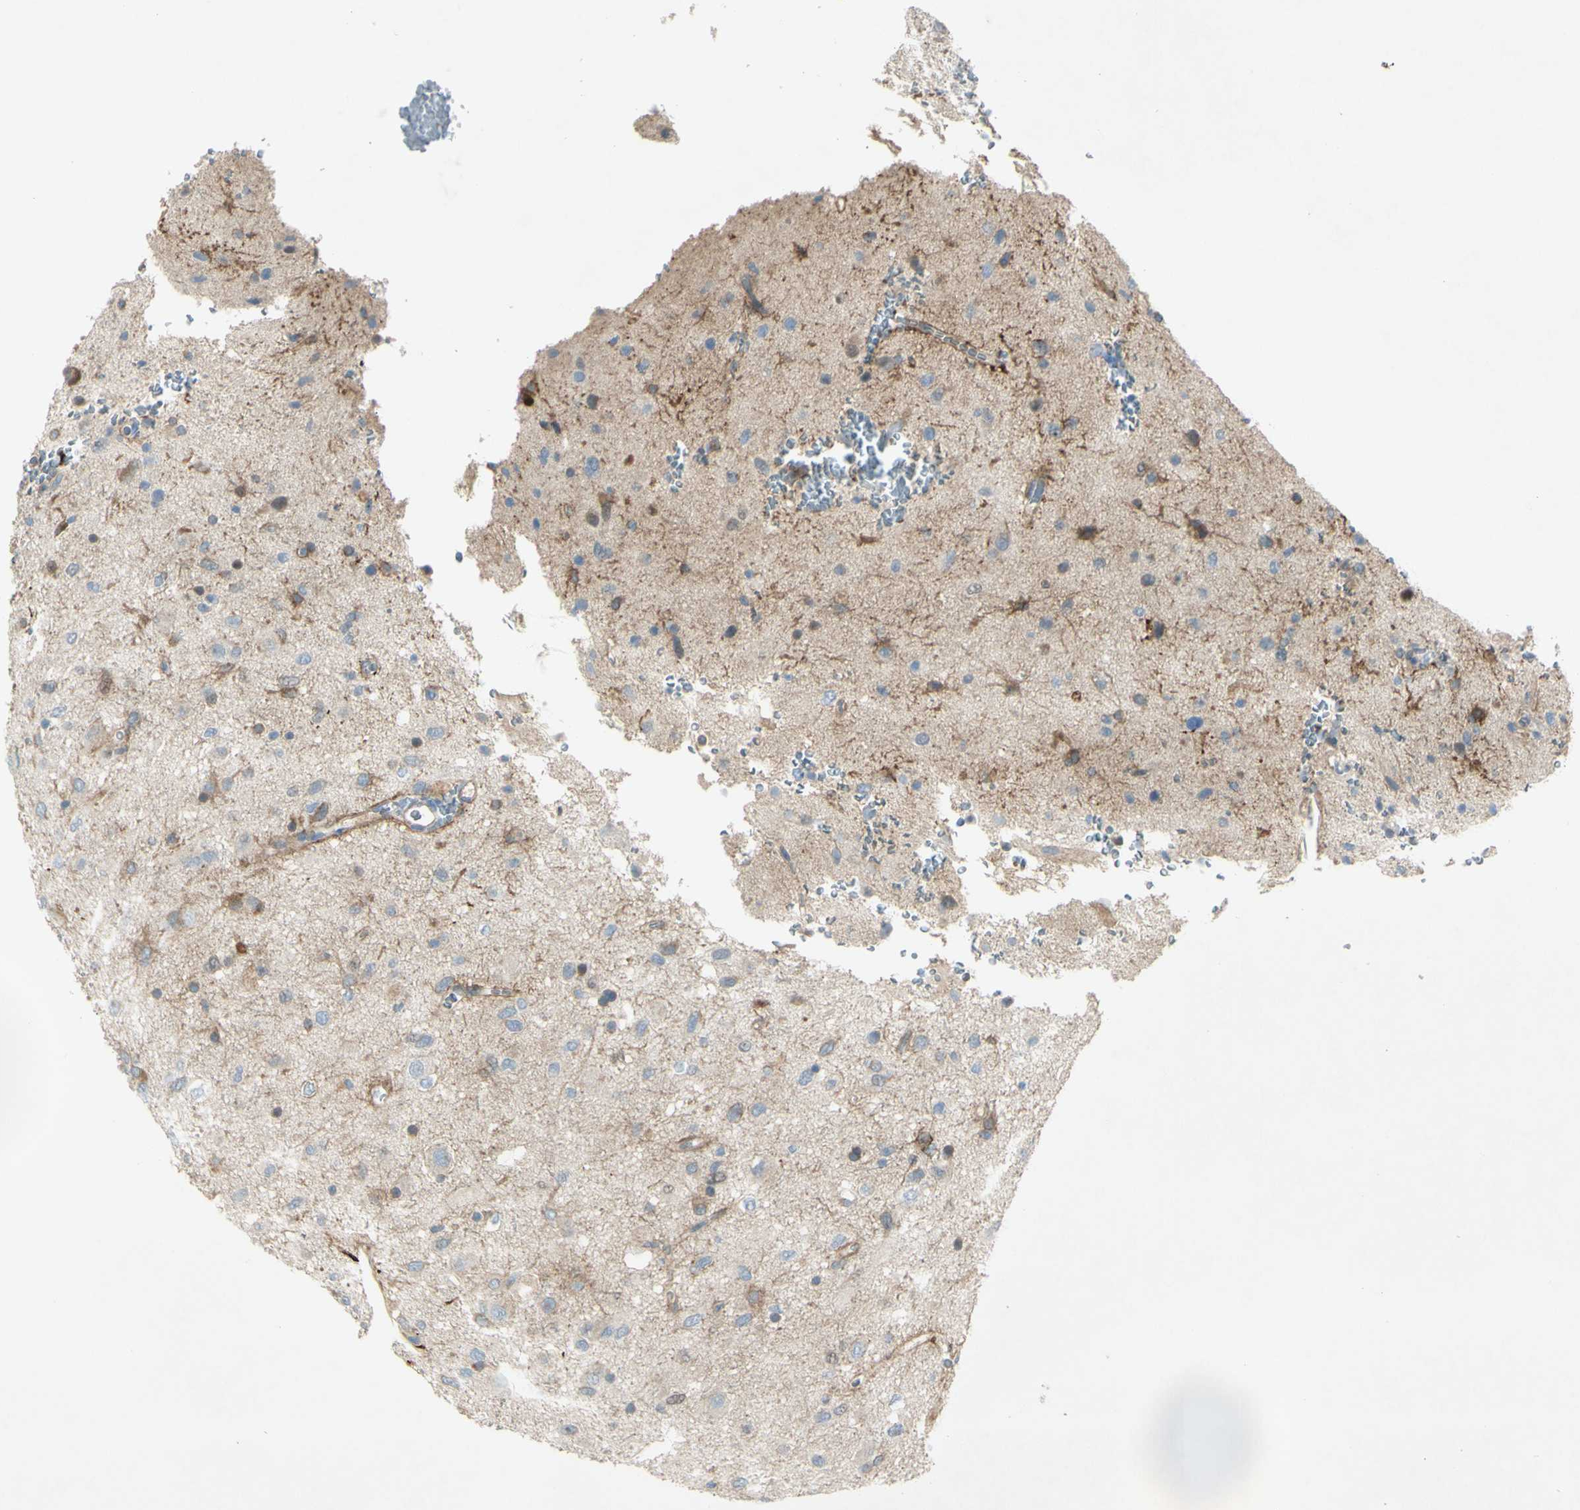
{"staining": {"intensity": "moderate", "quantity": "25%-75%", "location": "cytoplasmic/membranous"}, "tissue": "glioma", "cell_type": "Tumor cells", "image_type": "cancer", "snomed": [{"axis": "morphology", "description": "Glioma, malignant, Low grade"}, {"axis": "topography", "description": "Brain"}], "caption": "DAB immunohistochemical staining of human glioma displays moderate cytoplasmic/membranous protein expression in about 25%-75% of tumor cells.", "gene": "C1orf159", "patient": {"sex": "male", "age": 77}}